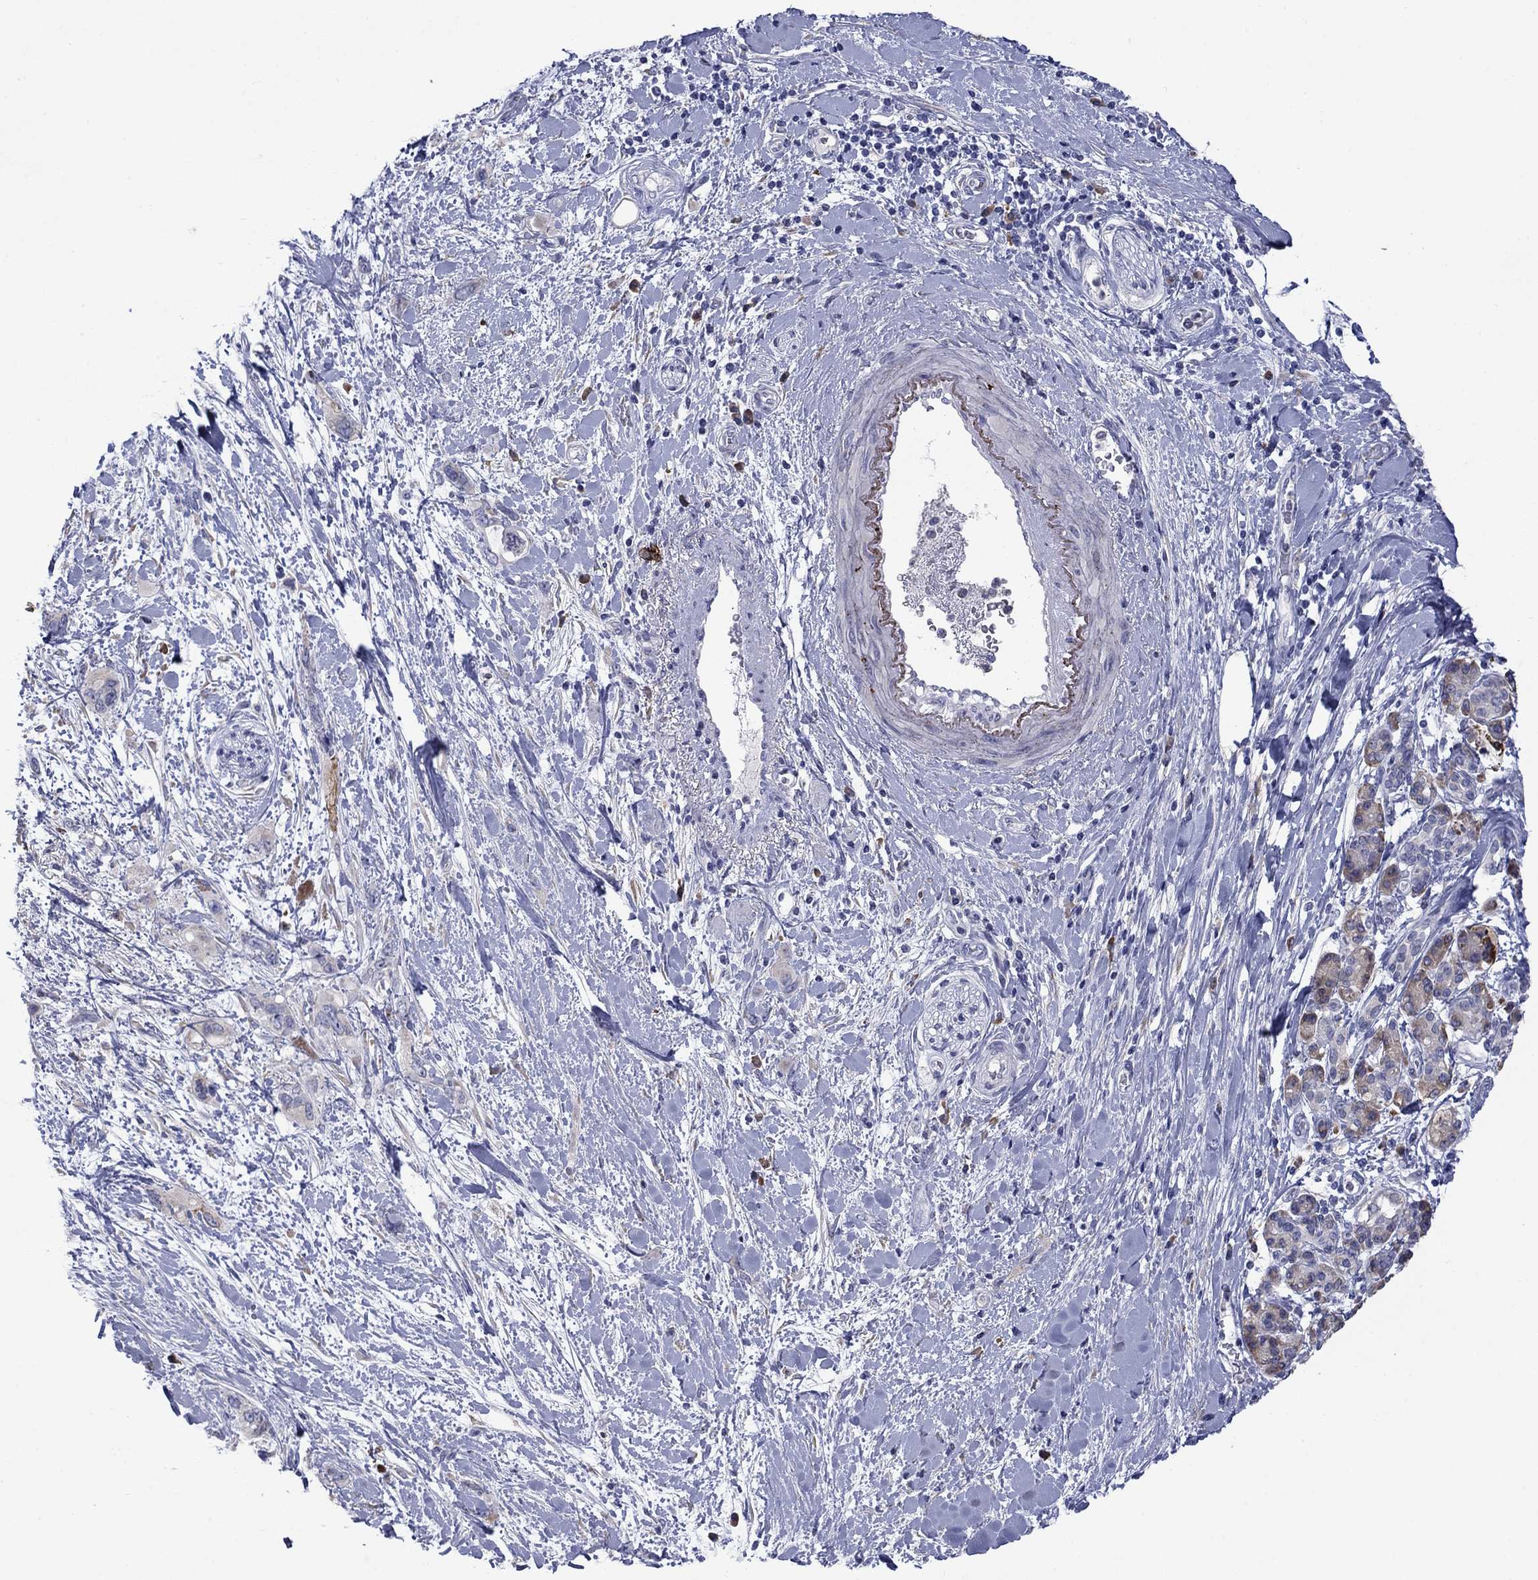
{"staining": {"intensity": "negative", "quantity": "none", "location": "none"}, "tissue": "pancreatic cancer", "cell_type": "Tumor cells", "image_type": "cancer", "snomed": [{"axis": "morphology", "description": "Adenocarcinoma, NOS"}, {"axis": "topography", "description": "Pancreas"}], "caption": "Immunohistochemical staining of human adenocarcinoma (pancreatic) demonstrates no significant expression in tumor cells. (Immunohistochemistry, brightfield microscopy, high magnification).", "gene": "TMPRSS11A", "patient": {"sex": "female", "age": 56}}